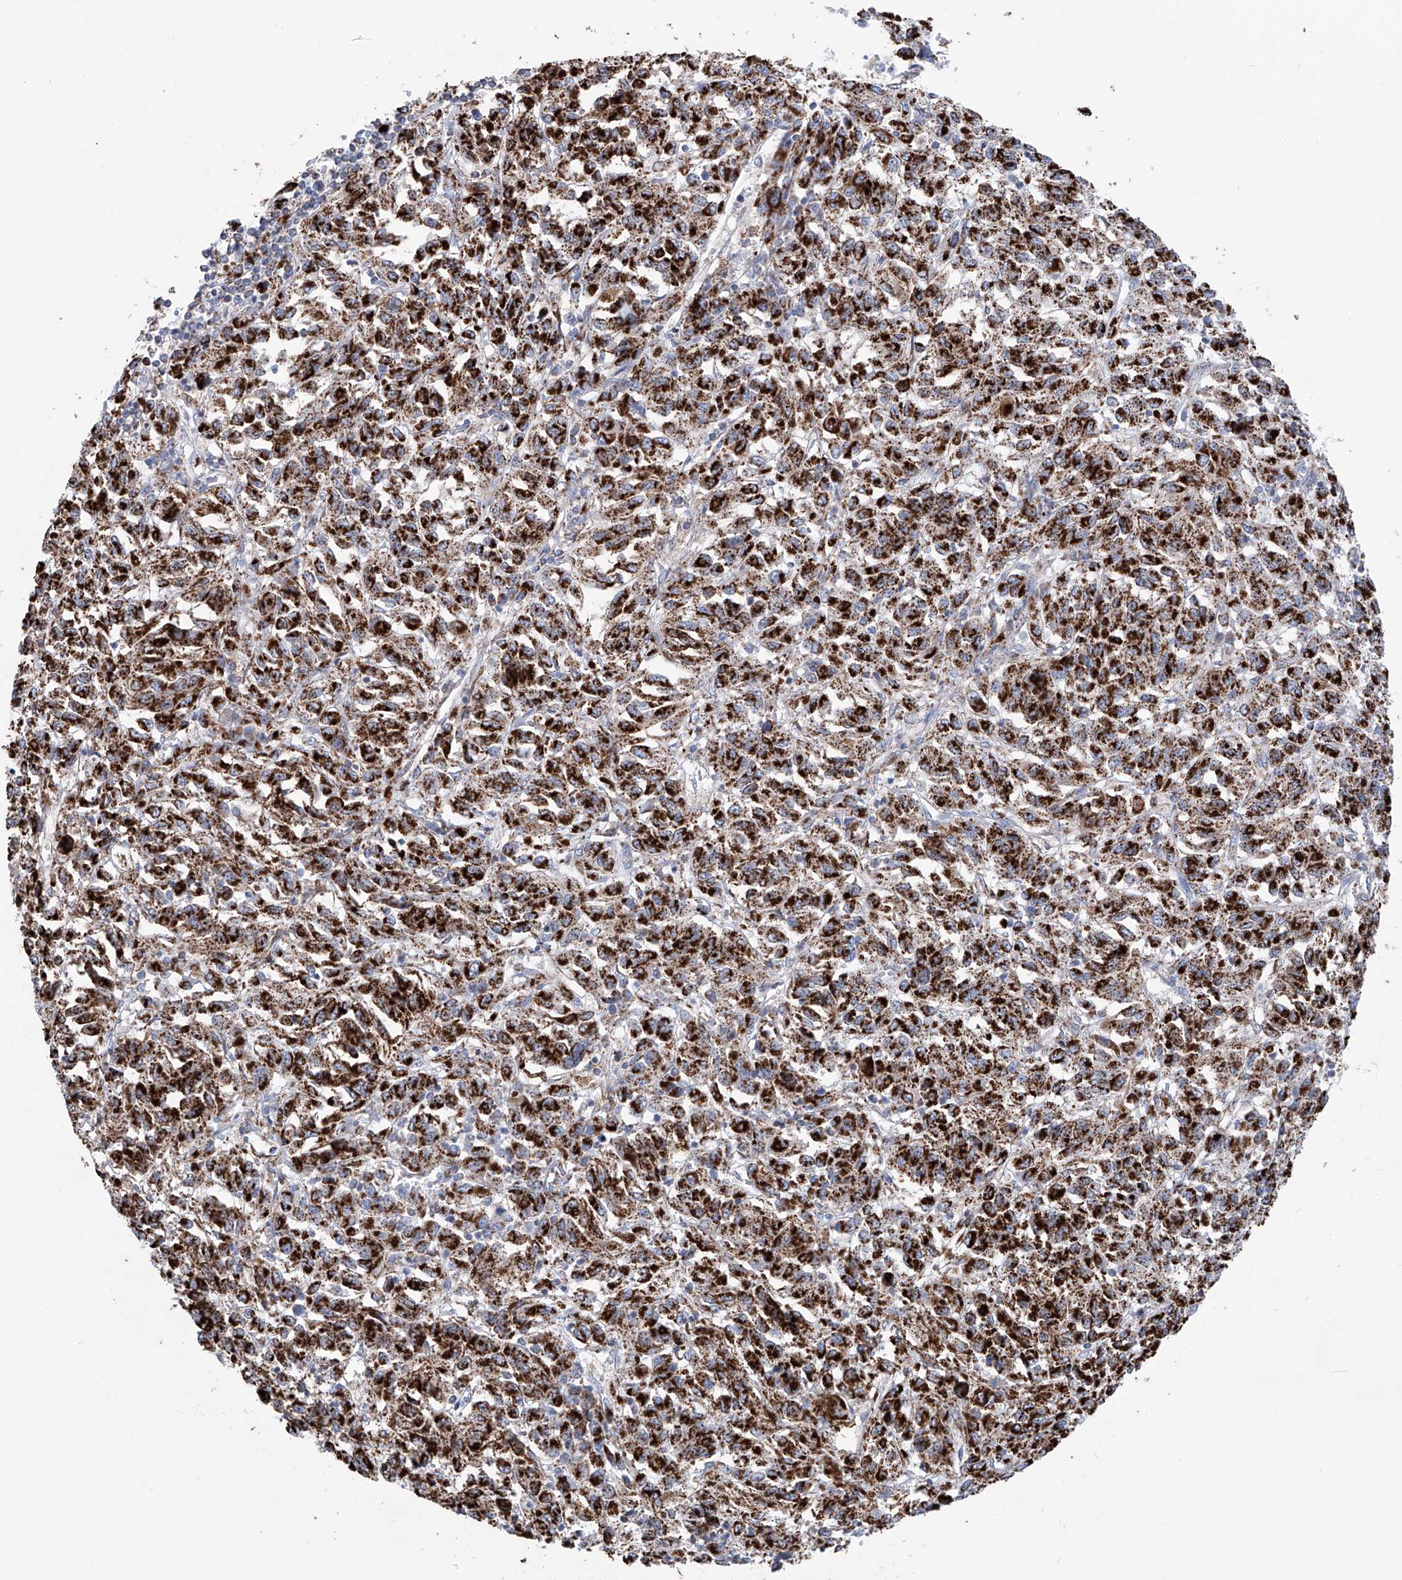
{"staining": {"intensity": "strong", "quantity": ">75%", "location": "cytoplasmic/membranous"}, "tissue": "melanoma", "cell_type": "Tumor cells", "image_type": "cancer", "snomed": [{"axis": "morphology", "description": "Malignant melanoma, Metastatic site"}, {"axis": "topography", "description": "Lung"}], "caption": "High-power microscopy captured an immunohistochemistry (IHC) histopathology image of malignant melanoma (metastatic site), revealing strong cytoplasmic/membranous staining in approximately >75% of tumor cells.", "gene": "ALDH6A1", "patient": {"sex": "male", "age": 64}}